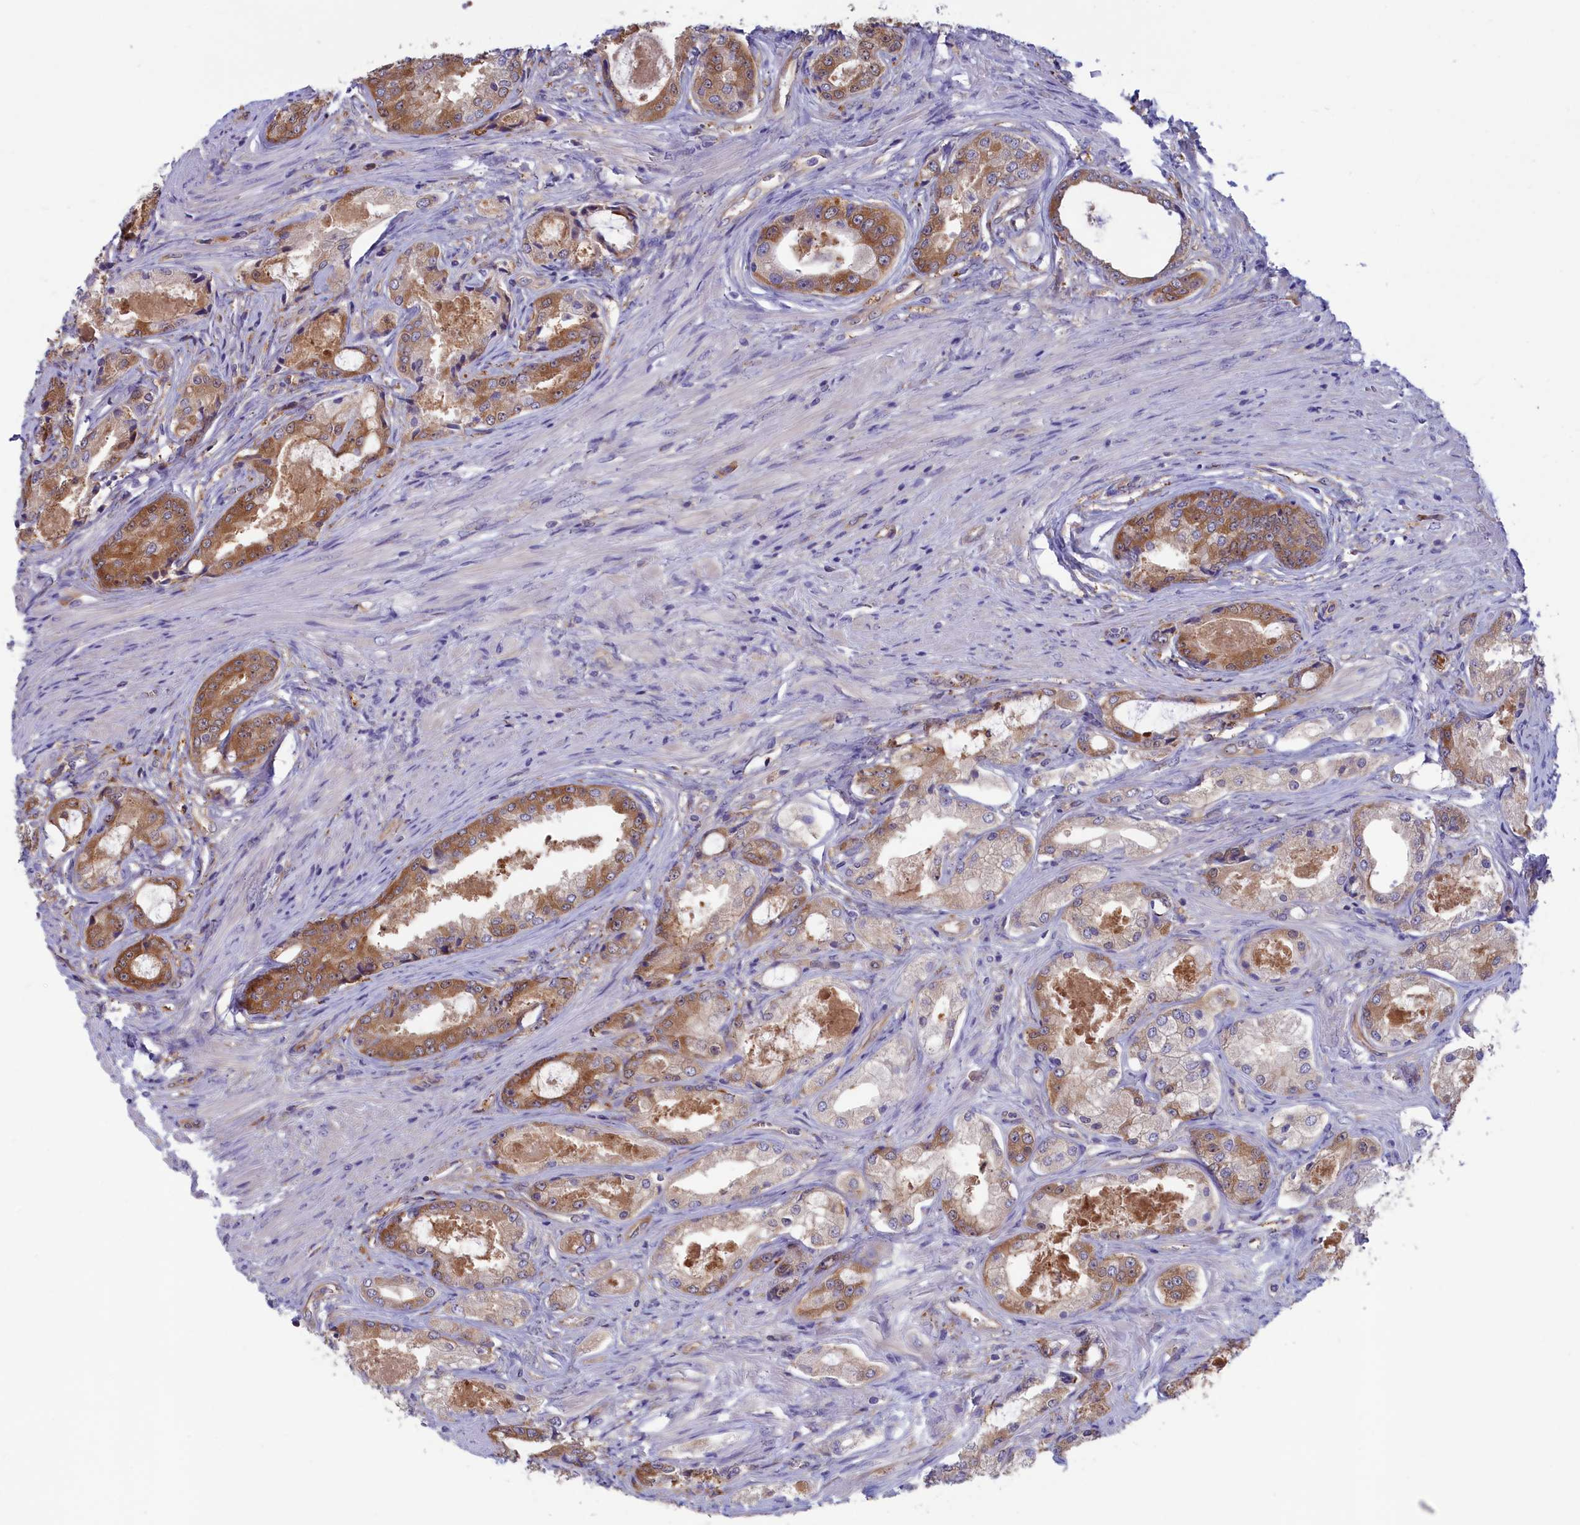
{"staining": {"intensity": "moderate", "quantity": "25%-75%", "location": "cytoplasmic/membranous"}, "tissue": "prostate cancer", "cell_type": "Tumor cells", "image_type": "cancer", "snomed": [{"axis": "morphology", "description": "Adenocarcinoma, Low grade"}, {"axis": "topography", "description": "Prostate"}], "caption": "Prostate low-grade adenocarcinoma stained with a brown dye displays moderate cytoplasmic/membranous positive positivity in approximately 25%-75% of tumor cells.", "gene": "SYNDIG1L", "patient": {"sex": "male", "age": 68}}